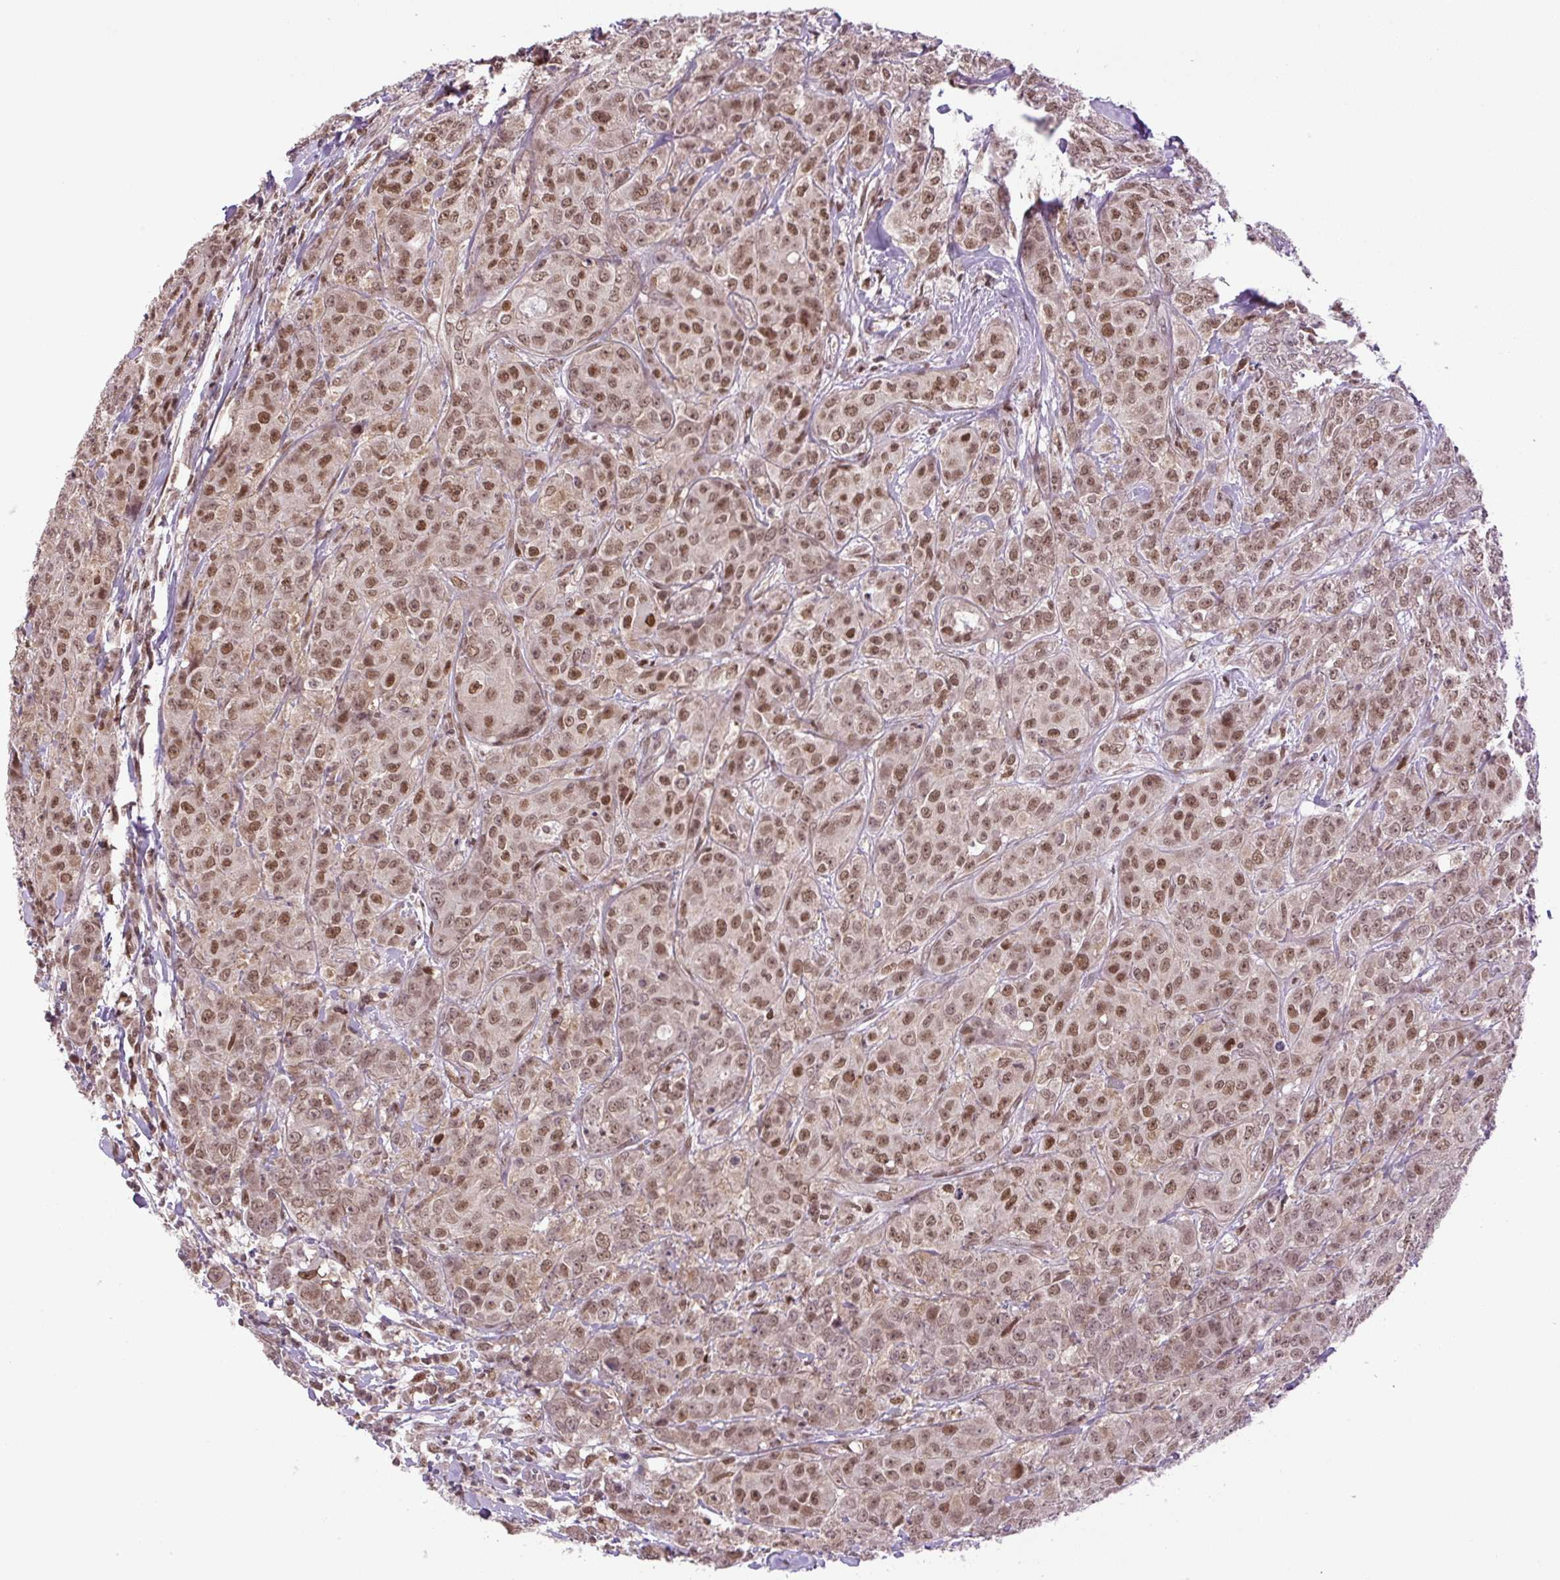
{"staining": {"intensity": "moderate", "quantity": ">75%", "location": "nuclear"}, "tissue": "breast cancer", "cell_type": "Tumor cells", "image_type": "cancer", "snomed": [{"axis": "morphology", "description": "Duct carcinoma"}, {"axis": "topography", "description": "Breast"}], "caption": "Immunohistochemistry (IHC) (DAB (3,3'-diaminobenzidine)) staining of human breast invasive ductal carcinoma displays moderate nuclear protein staining in about >75% of tumor cells.", "gene": "KPNA1", "patient": {"sex": "female", "age": 43}}